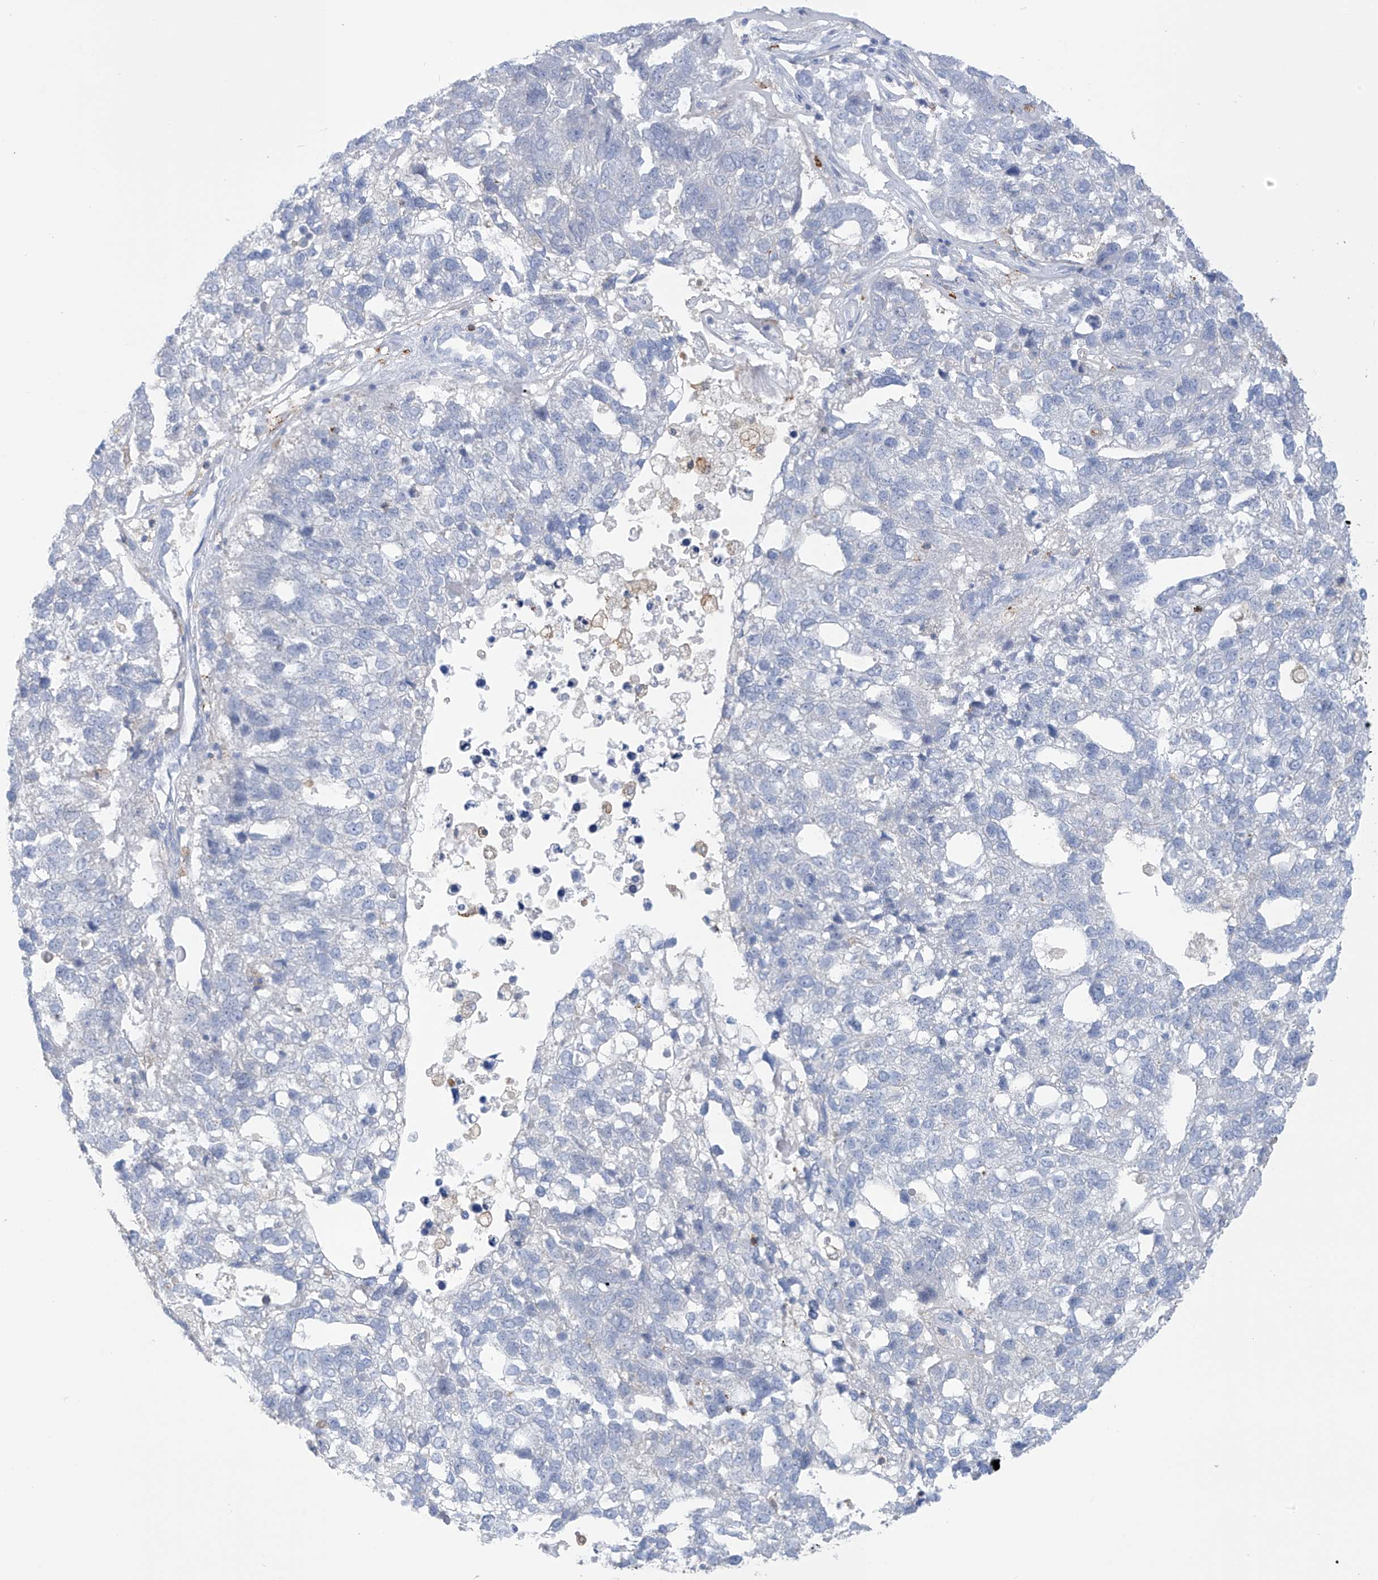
{"staining": {"intensity": "negative", "quantity": "none", "location": "none"}, "tissue": "pancreatic cancer", "cell_type": "Tumor cells", "image_type": "cancer", "snomed": [{"axis": "morphology", "description": "Adenocarcinoma, NOS"}, {"axis": "topography", "description": "Pancreas"}], "caption": "Immunohistochemistry (IHC) of human adenocarcinoma (pancreatic) displays no expression in tumor cells.", "gene": "TRMT2B", "patient": {"sex": "female", "age": 61}}